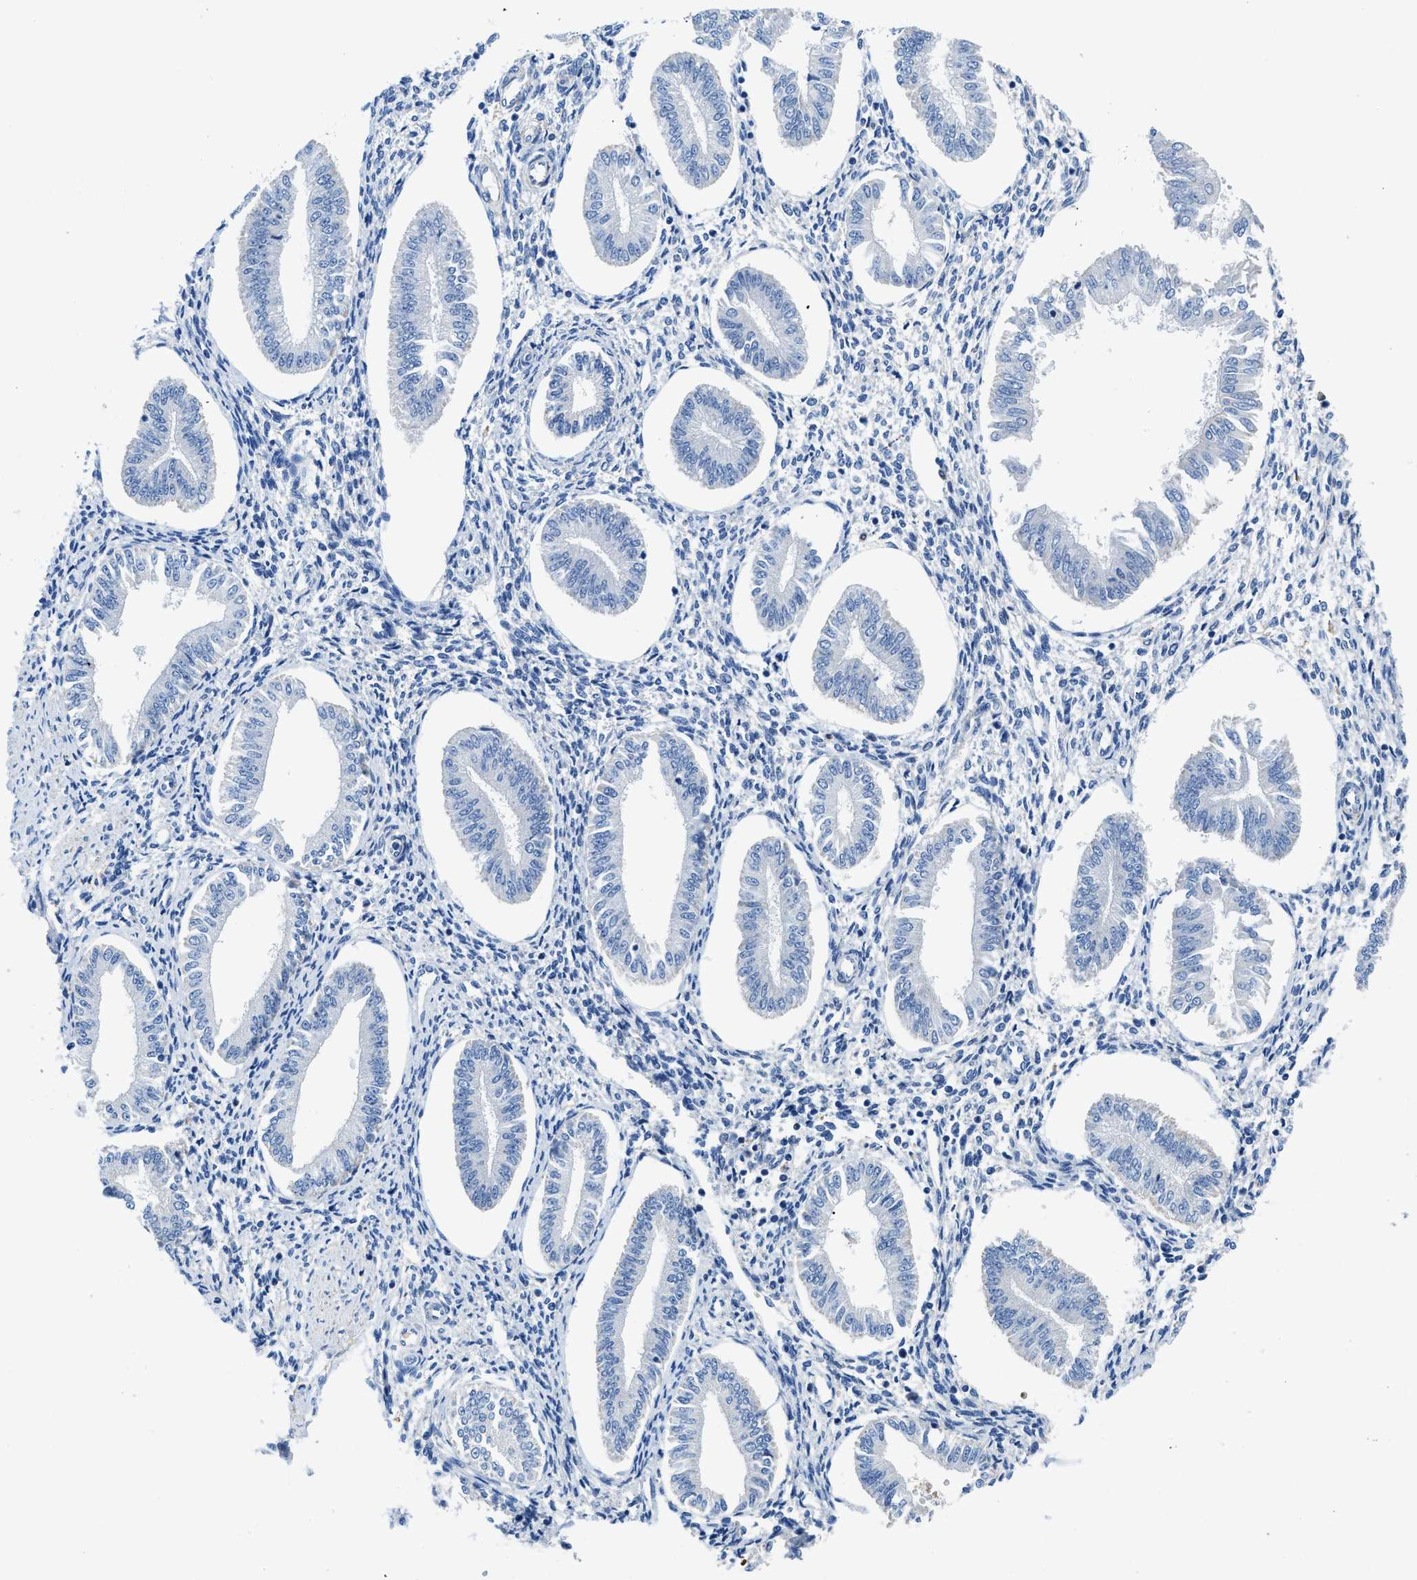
{"staining": {"intensity": "negative", "quantity": "none", "location": "none"}, "tissue": "endometrium", "cell_type": "Cells in endometrial stroma", "image_type": "normal", "snomed": [{"axis": "morphology", "description": "Normal tissue, NOS"}, {"axis": "topography", "description": "Endometrium"}], "caption": "Cells in endometrial stroma show no significant protein staining in normal endometrium. (DAB (3,3'-diaminobenzidine) immunohistochemistry, high magnification).", "gene": "NEB", "patient": {"sex": "female", "age": 50}}